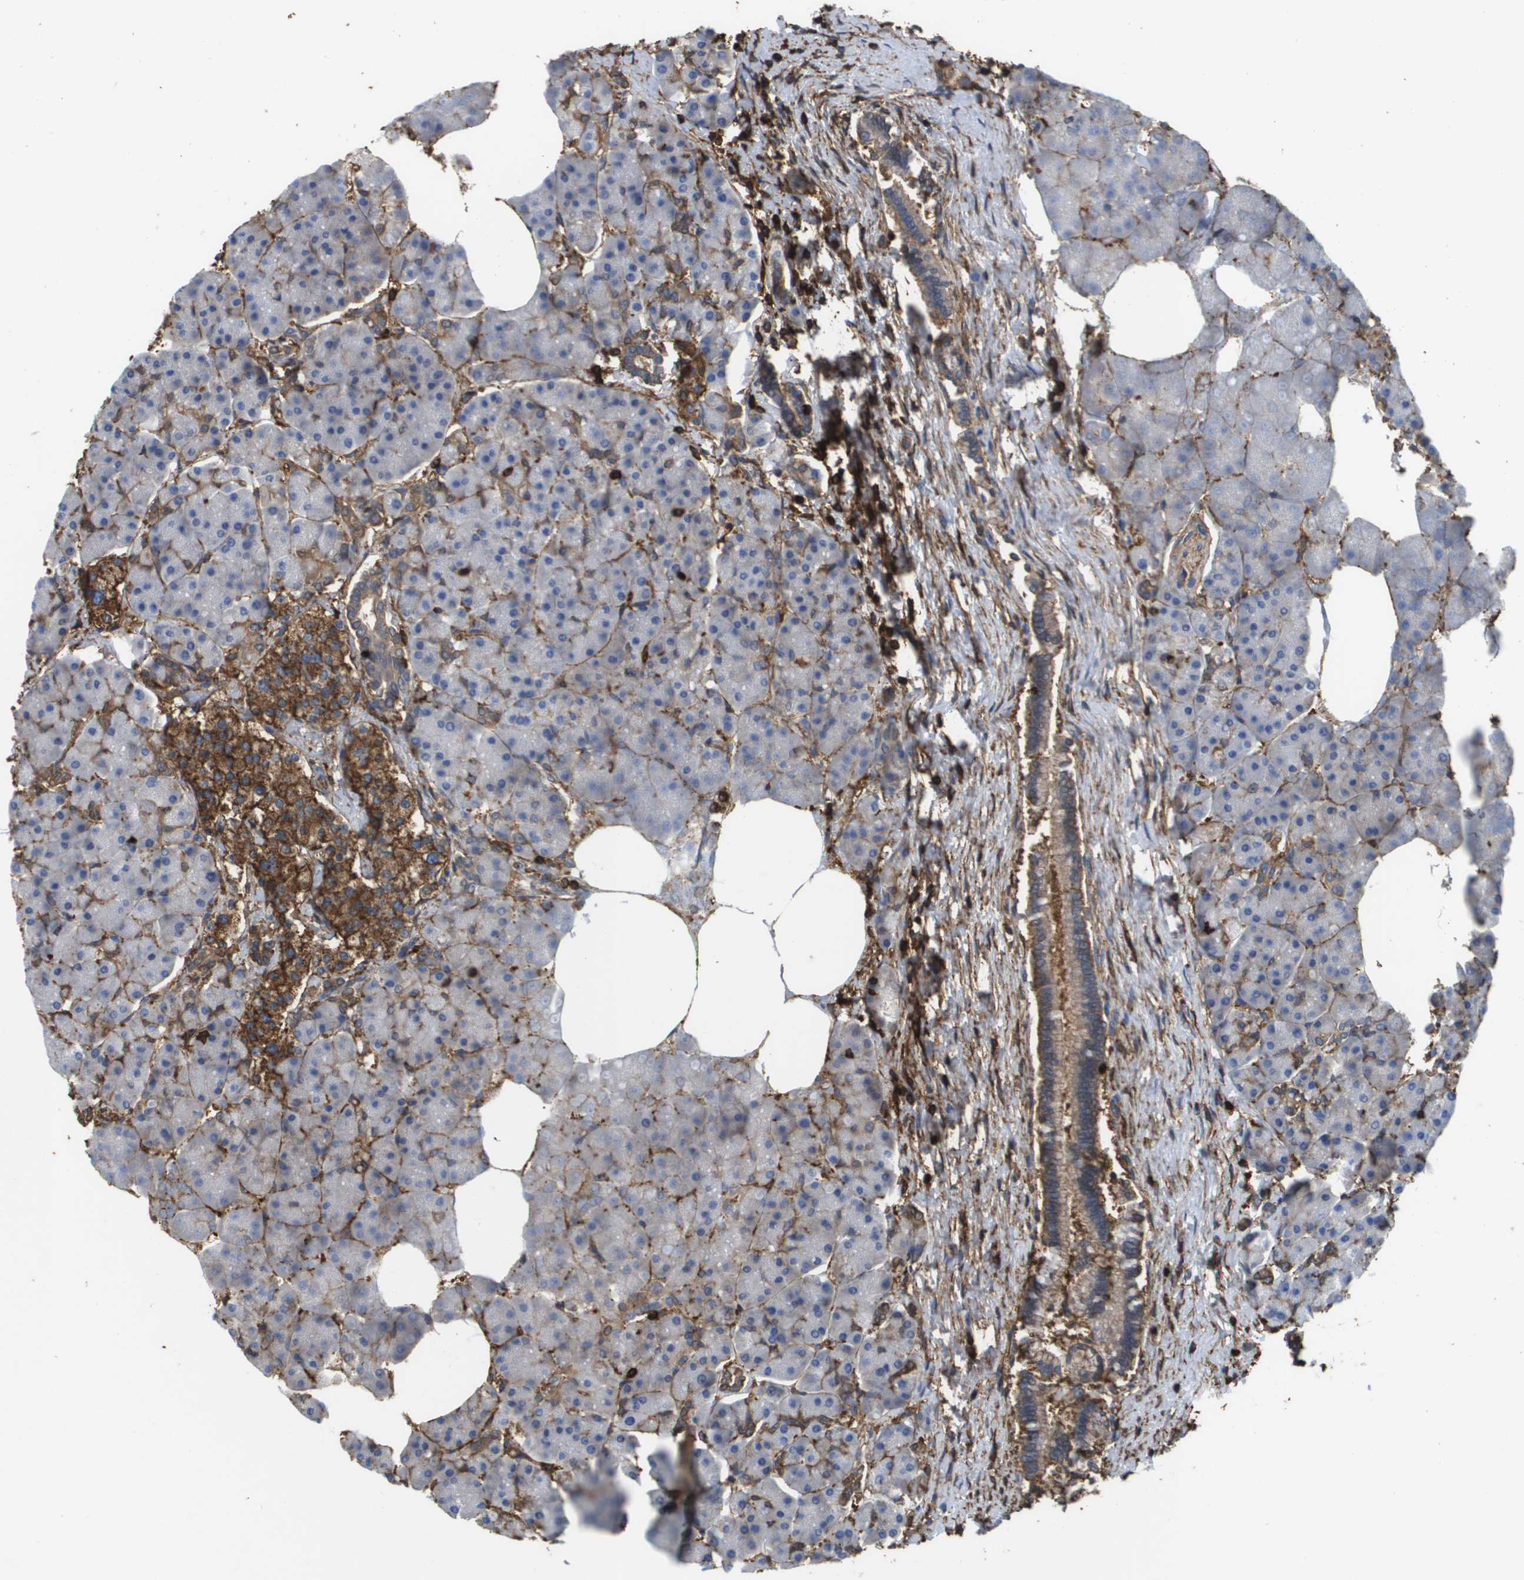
{"staining": {"intensity": "moderate", "quantity": "<25%", "location": "cytoplasmic/membranous"}, "tissue": "pancreas", "cell_type": "Exocrine glandular cells", "image_type": "normal", "snomed": [{"axis": "morphology", "description": "Normal tissue, NOS"}, {"axis": "topography", "description": "Pancreas"}], "caption": "The photomicrograph reveals immunohistochemical staining of benign pancreas. There is moderate cytoplasmic/membranous staining is appreciated in approximately <25% of exocrine glandular cells. The protein is shown in brown color, while the nuclei are stained blue.", "gene": "PASK", "patient": {"sex": "female", "age": 70}}